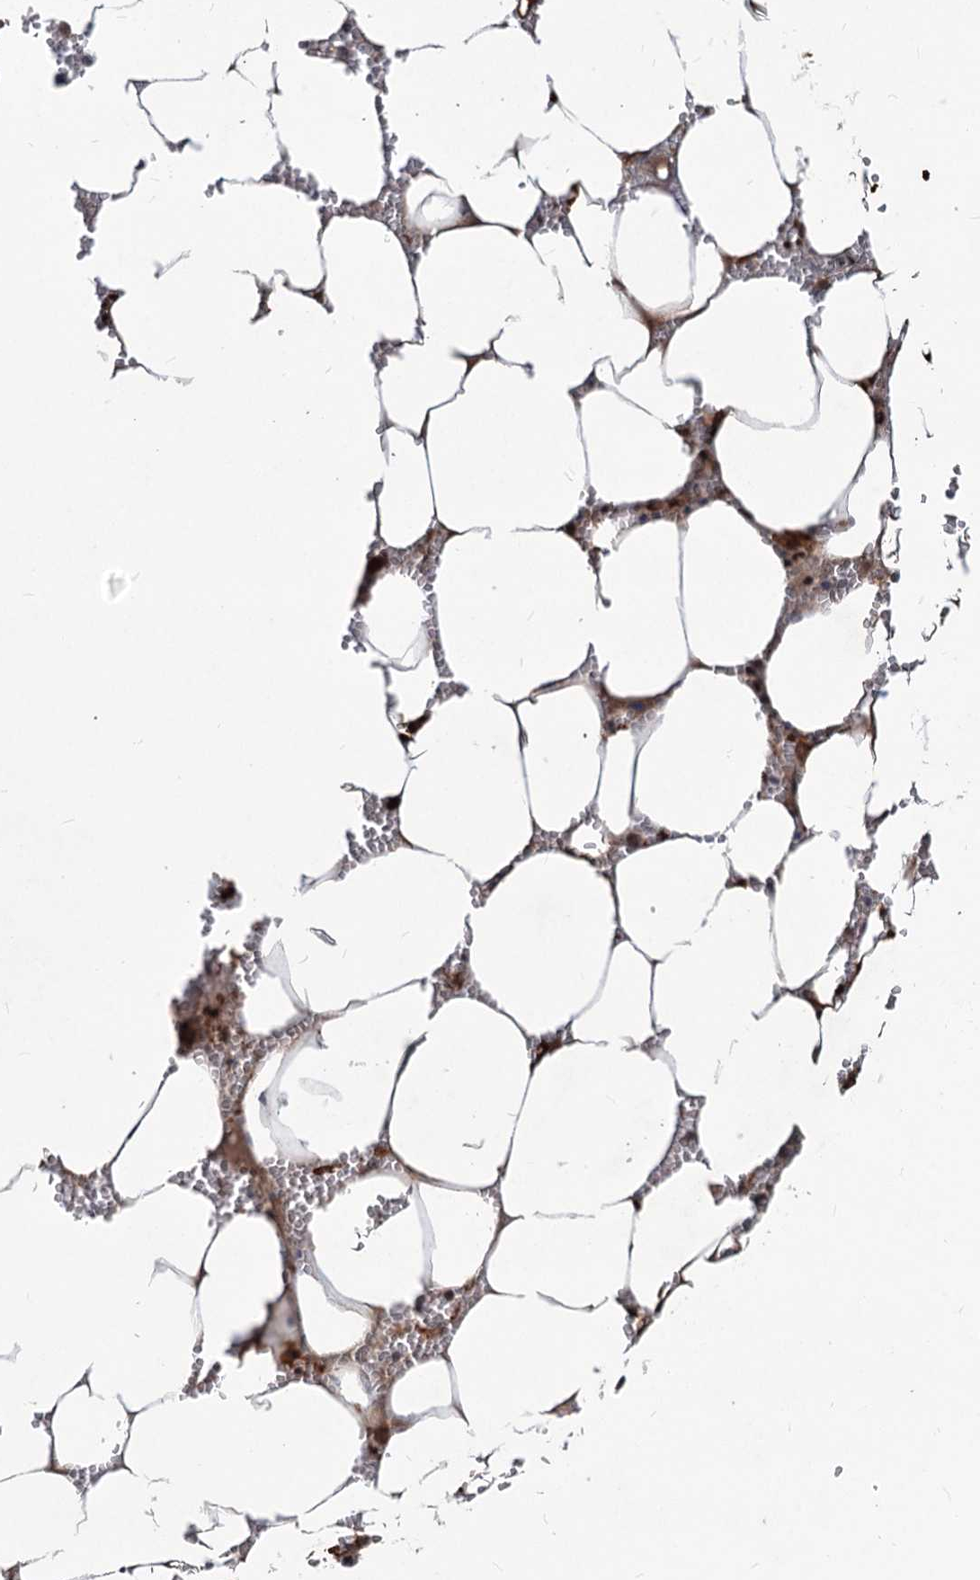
{"staining": {"intensity": "moderate", "quantity": "<25%", "location": "nuclear"}, "tissue": "bone marrow", "cell_type": "Hematopoietic cells", "image_type": "normal", "snomed": [{"axis": "morphology", "description": "Normal tissue, NOS"}, {"axis": "topography", "description": "Bone marrow"}], "caption": "Hematopoietic cells exhibit low levels of moderate nuclear staining in approximately <25% of cells in normal bone marrow. Using DAB (3,3'-diaminobenzidine) (brown) and hematoxylin (blue) stains, captured at high magnification using brightfield microscopy.", "gene": "PHF8", "patient": {"sex": "male", "age": 70}}